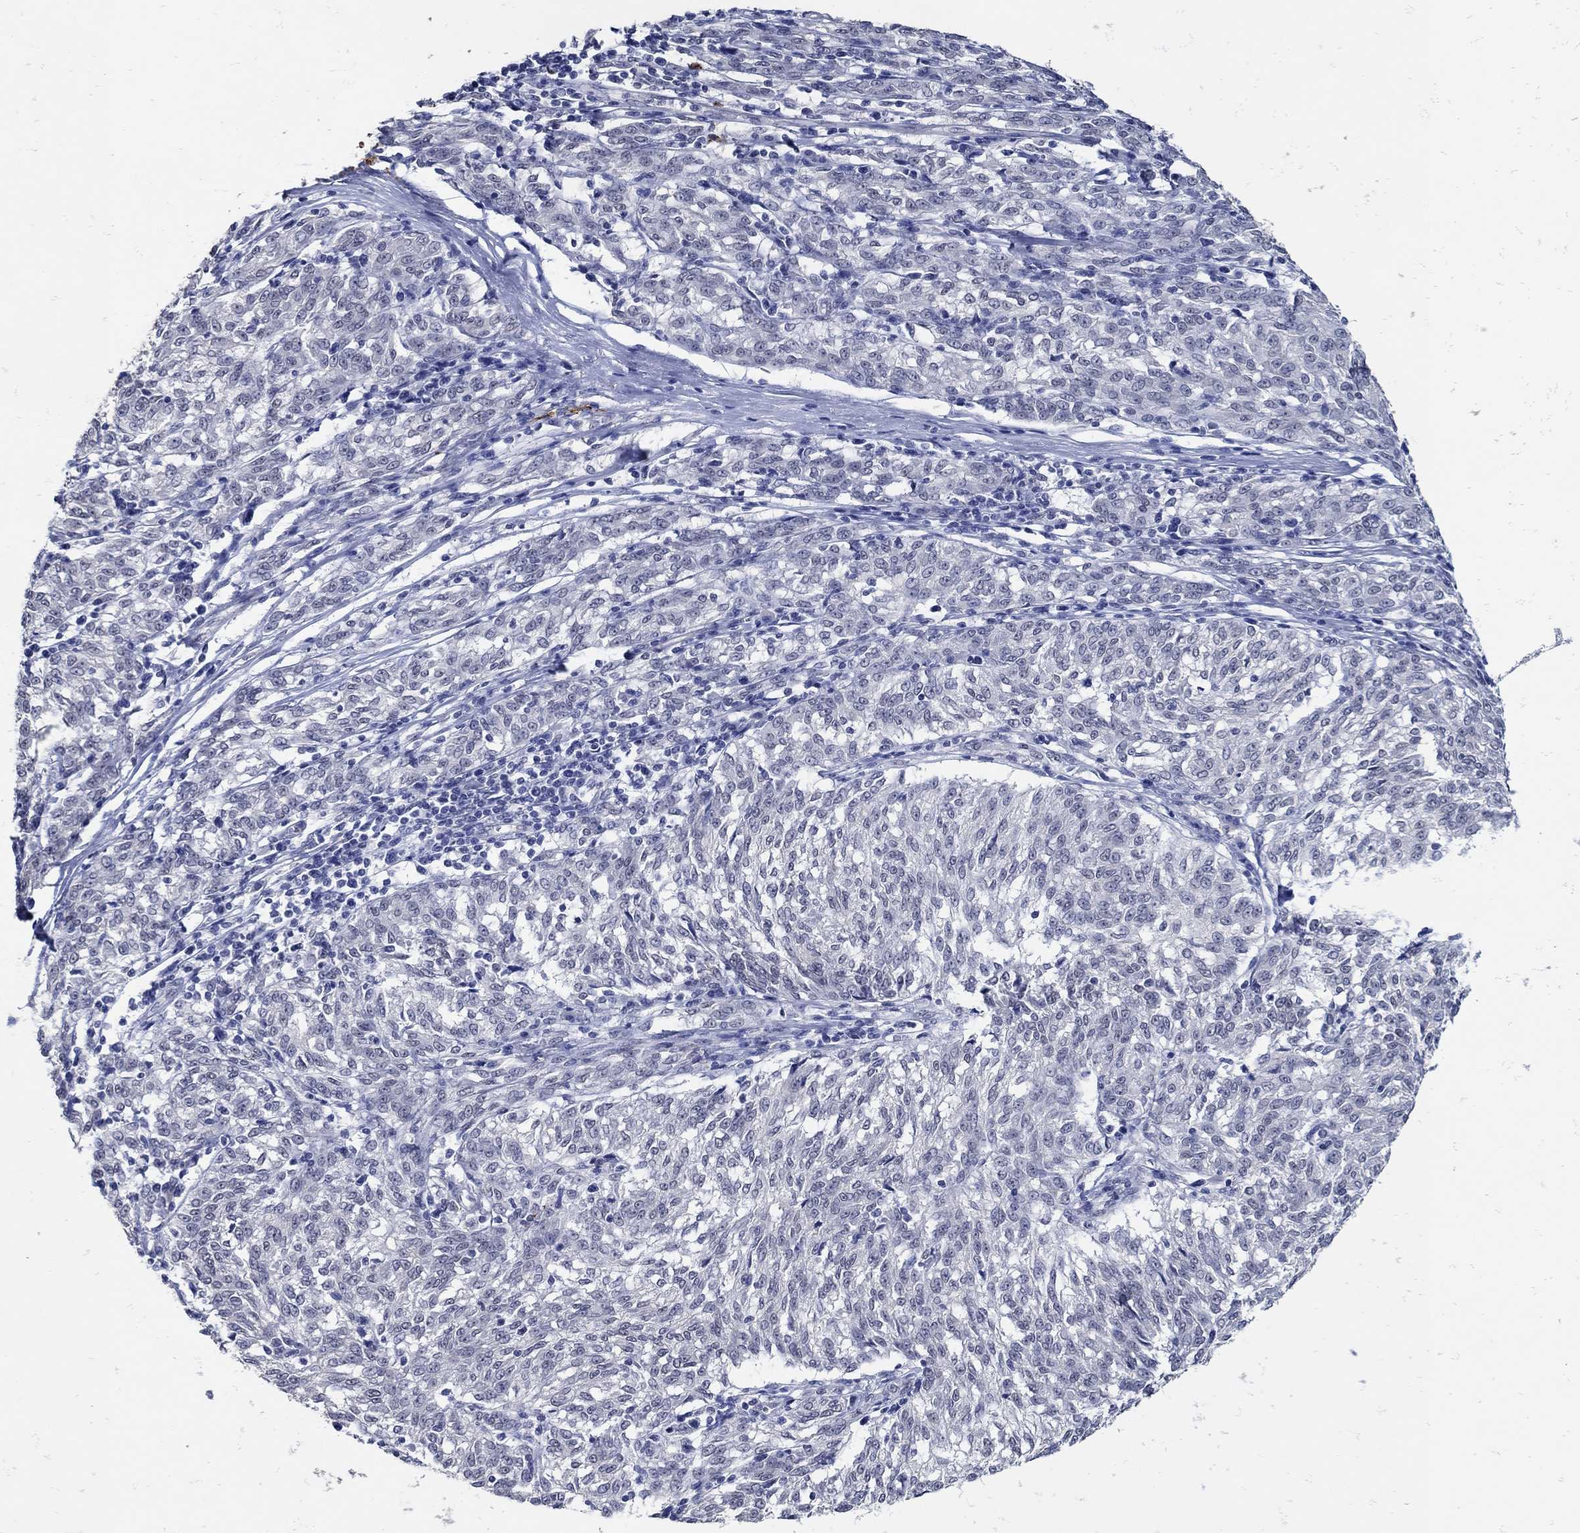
{"staining": {"intensity": "negative", "quantity": "none", "location": "none"}, "tissue": "melanoma", "cell_type": "Tumor cells", "image_type": "cancer", "snomed": [{"axis": "morphology", "description": "Malignant melanoma, NOS"}, {"axis": "topography", "description": "Skin"}], "caption": "Malignant melanoma was stained to show a protein in brown. There is no significant positivity in tumor cells. (Stains: DAB immunohistochemistry (IHC) with hematoxylin counter stain, Microscopy: brightfield microscopy at high magnification).", "gene": "KCNN3", "patient": {"sex": "female", "age": 72}}